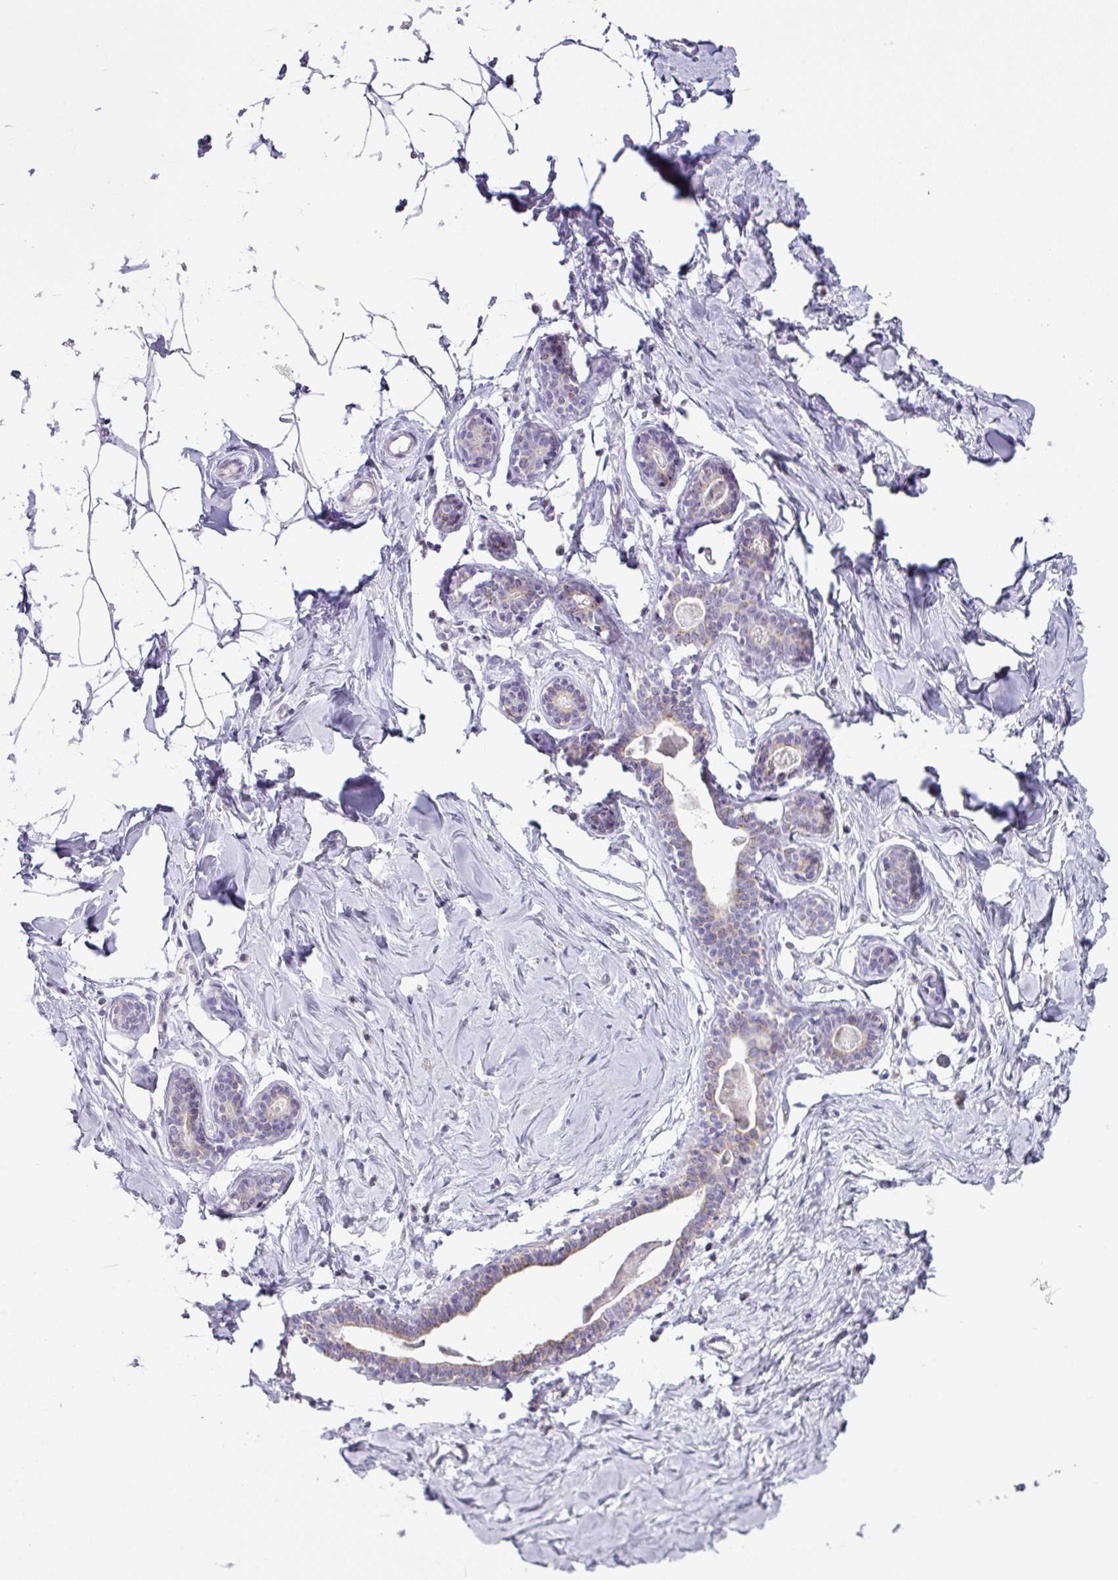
{"staining": {"intensity": "negative", "quantity": "none", "location": "none"}, "tissue": "breast", "cell_type": "Adipocytes", "image_type": "normal", "snomed": [{"axis": "morphology", "description": "Normal tissue, NOS"}, {"axis": "topography", "description": "Breast"}], "caption": "Adipocytes are negative for protein expression in benign human breast. The staining is performed using DAB brown chromogen with nuclei counter-stained in using hematoxylin.", "gene": "SH2D3C", "patient": {"sex": "female", "age": 23}}